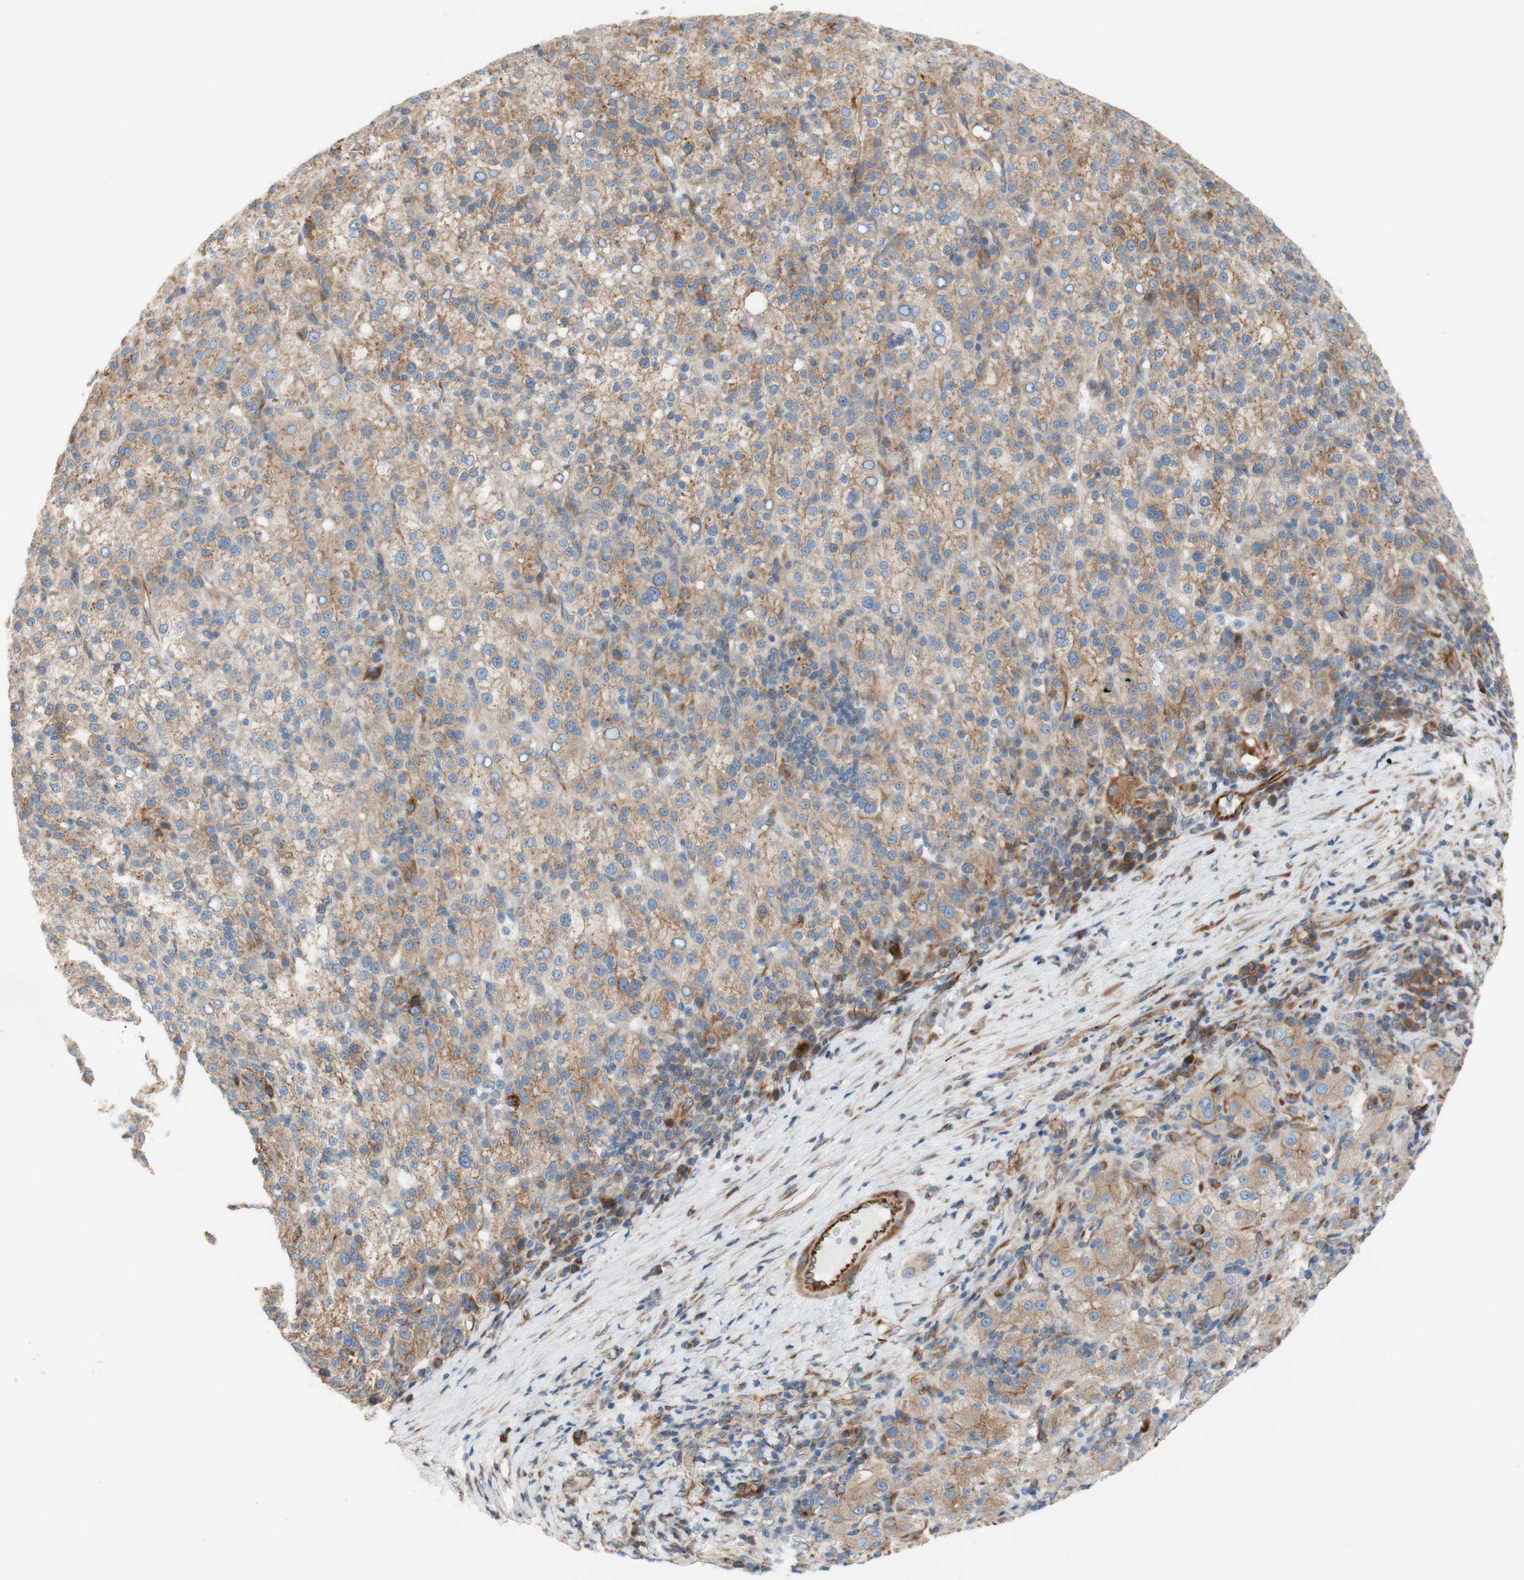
{"staining": {"intensity": "moderate", "quantity": ">75%", "location": "cytoplasmic/membranous"}, "tissue": "liver cancer", "cell_type": "Tumor cells", "image_type": "cancer", "snomed": [{"axis": "morphology", "description": "Carcinoma, Hepatocellular, NOS"}, {"axis": "topography", "description": "Liver"}], "caption": "Protein expression analysis of human liver cancer reveals moderate cytoplasmic/membranous expression in about >75% of tumor cells.", "gene": "C1orf43", "patient": {"sex": "female", "age": 58}}